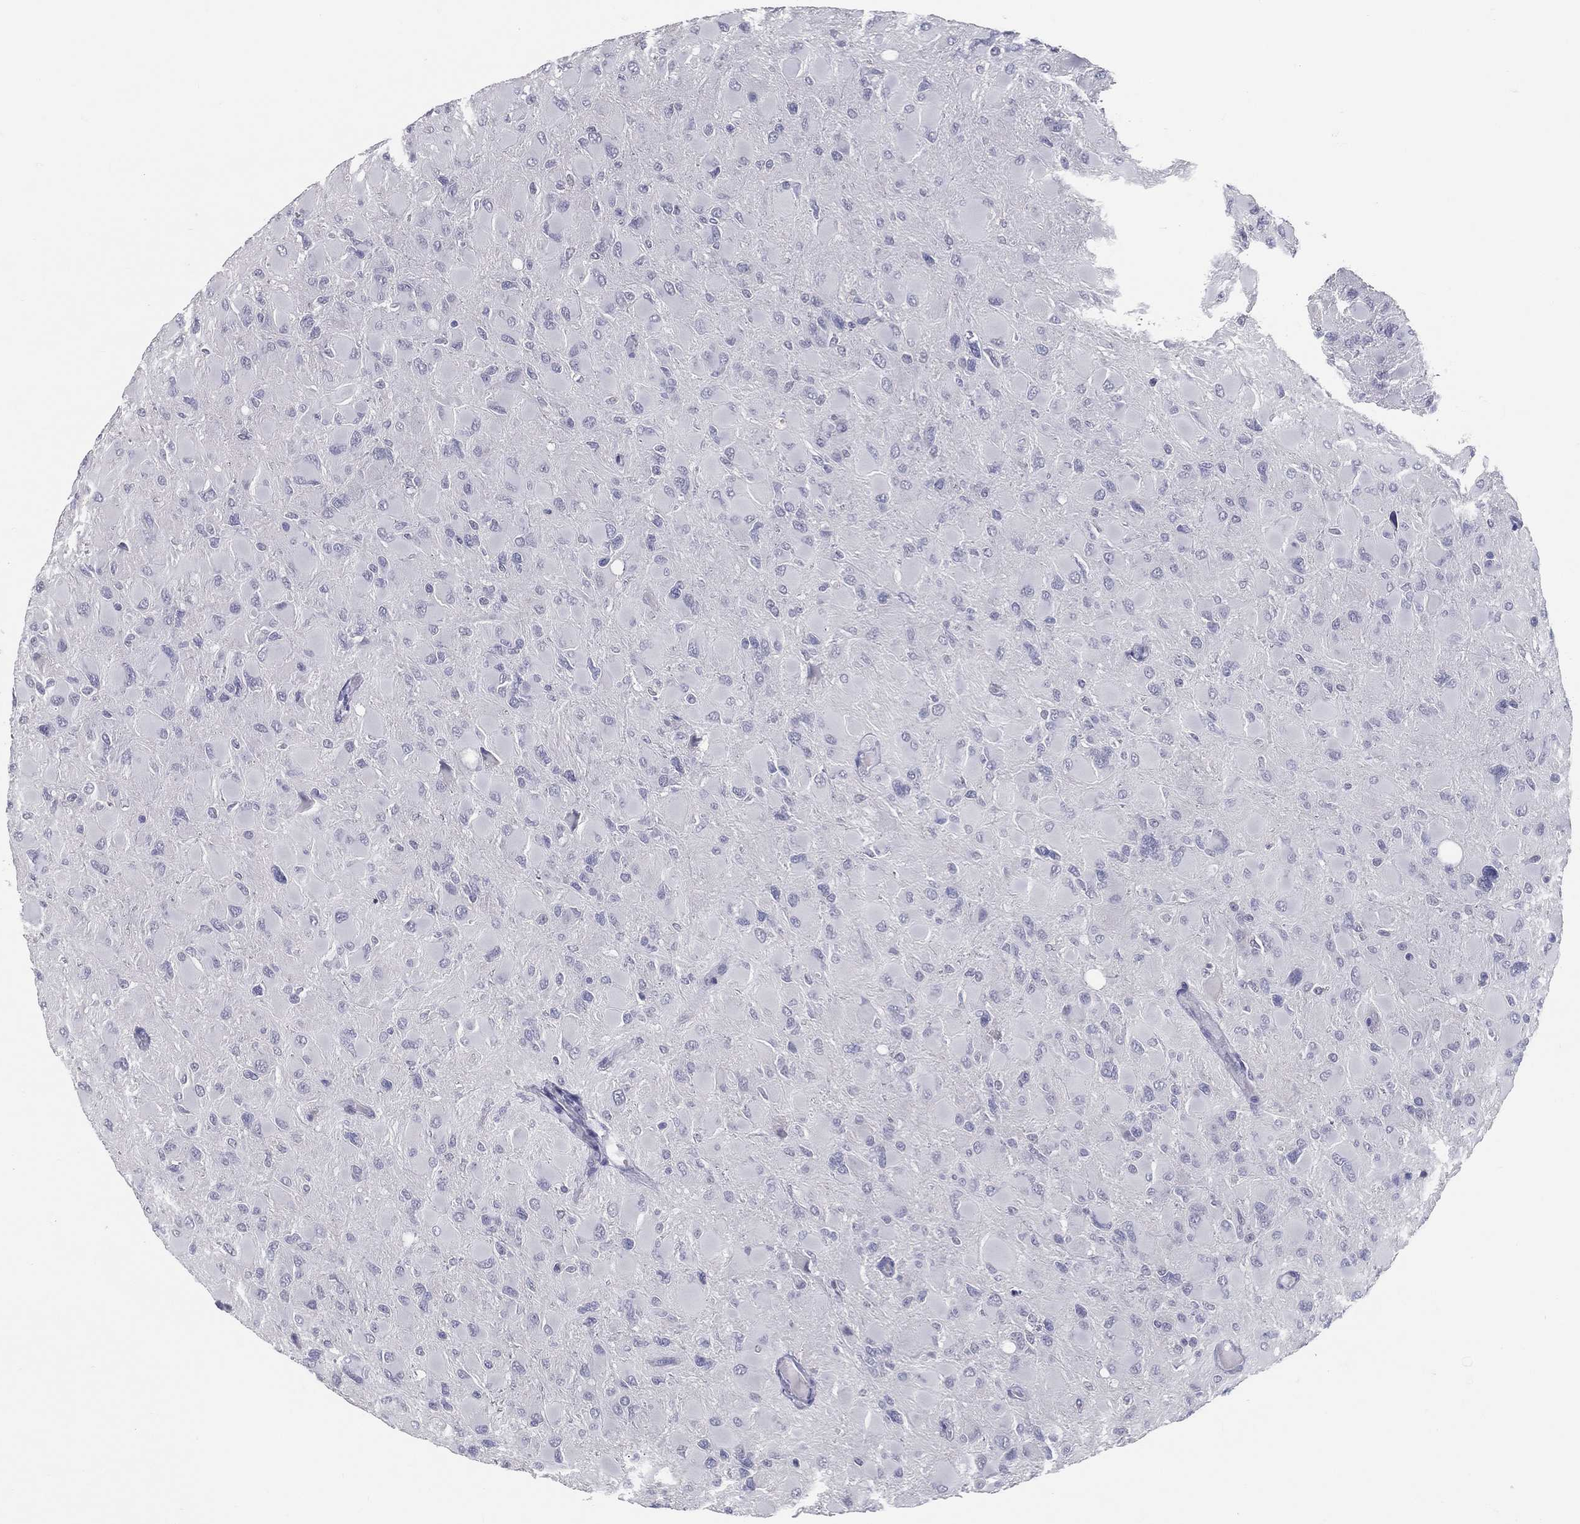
{"staining": {"intensity": "negative", "quantity": "none", "location": "none"}, "tissue": "glioma", "cell_type": "Tumor cells", "image_type": "cancer", "snomed": [{"axis": "morphology", "description": "Glioma, malignant, High grade"}, {"axis": "topography", "description": "Cerebral cortex"}], "caption": "Immunohistochemical staining of glioma displays no significant expression in tumor cells.", "gene": "ACE2", "patient": {"sex": "female", "age": 36}}